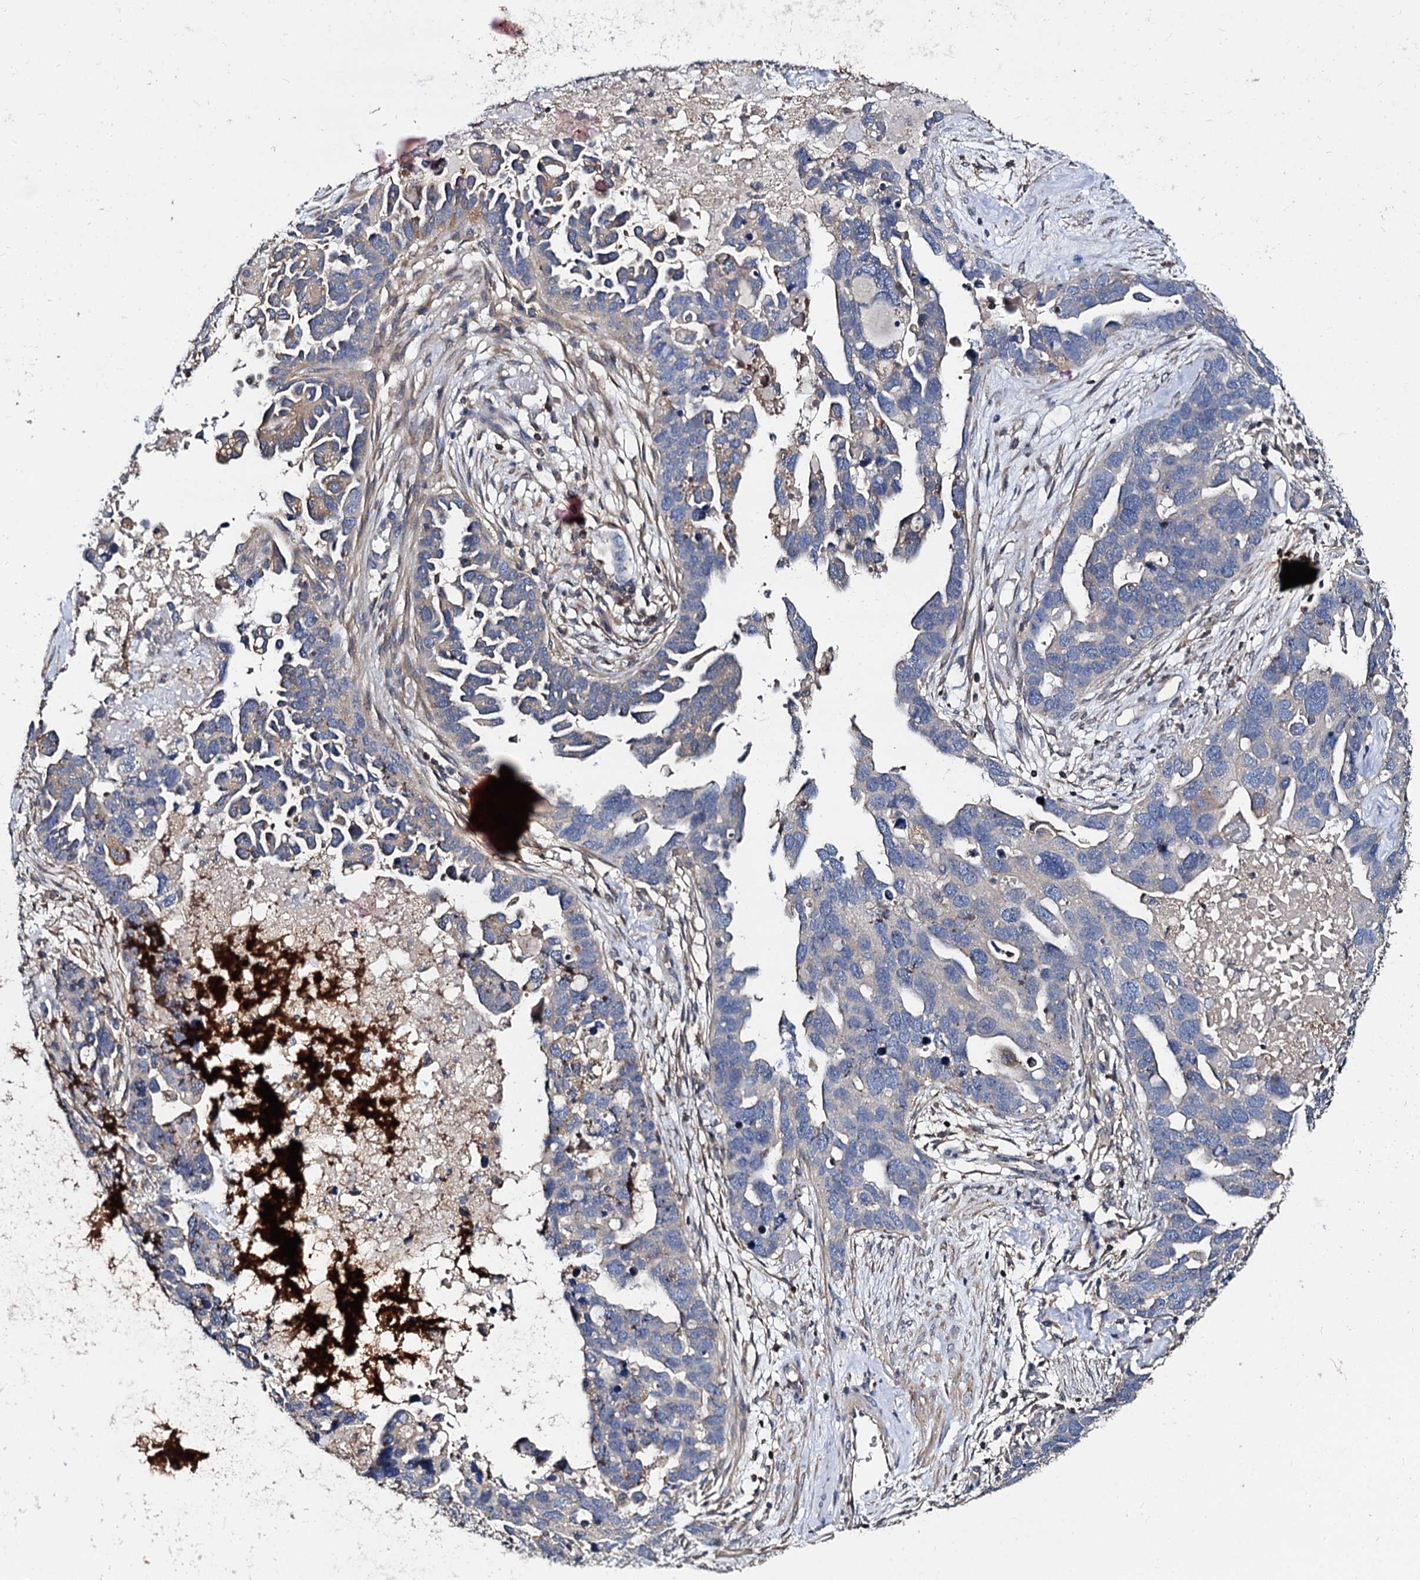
{"staining": {"intensity": "weak", "quantity": "<25%", "location": "cytoplasmic/membranous"}, "tissue": "ovarian cancer", "cell_type": "Tumor cells", "image_type": "cancer", "snomed": [{"axis": "morphology", "description": "Cystadenocarcinoma, serous, NOS"}, {"axis": "topography", "description": "Ovary"}], "caption": "This micrograph is of ovarian cancer (serous cystadenocarcinoma) stained with IHC to label a protein in brown with the nuclei are counter-stained blue. There is no staining in tumor cells. (Stains: DAB immunohistochemistry with hematoxylin counter stain, Microscopy: brightfield microscopy at high magnification).", "gene": "ANKRD13A", "patient": {"sex": "female", "age": 54}}